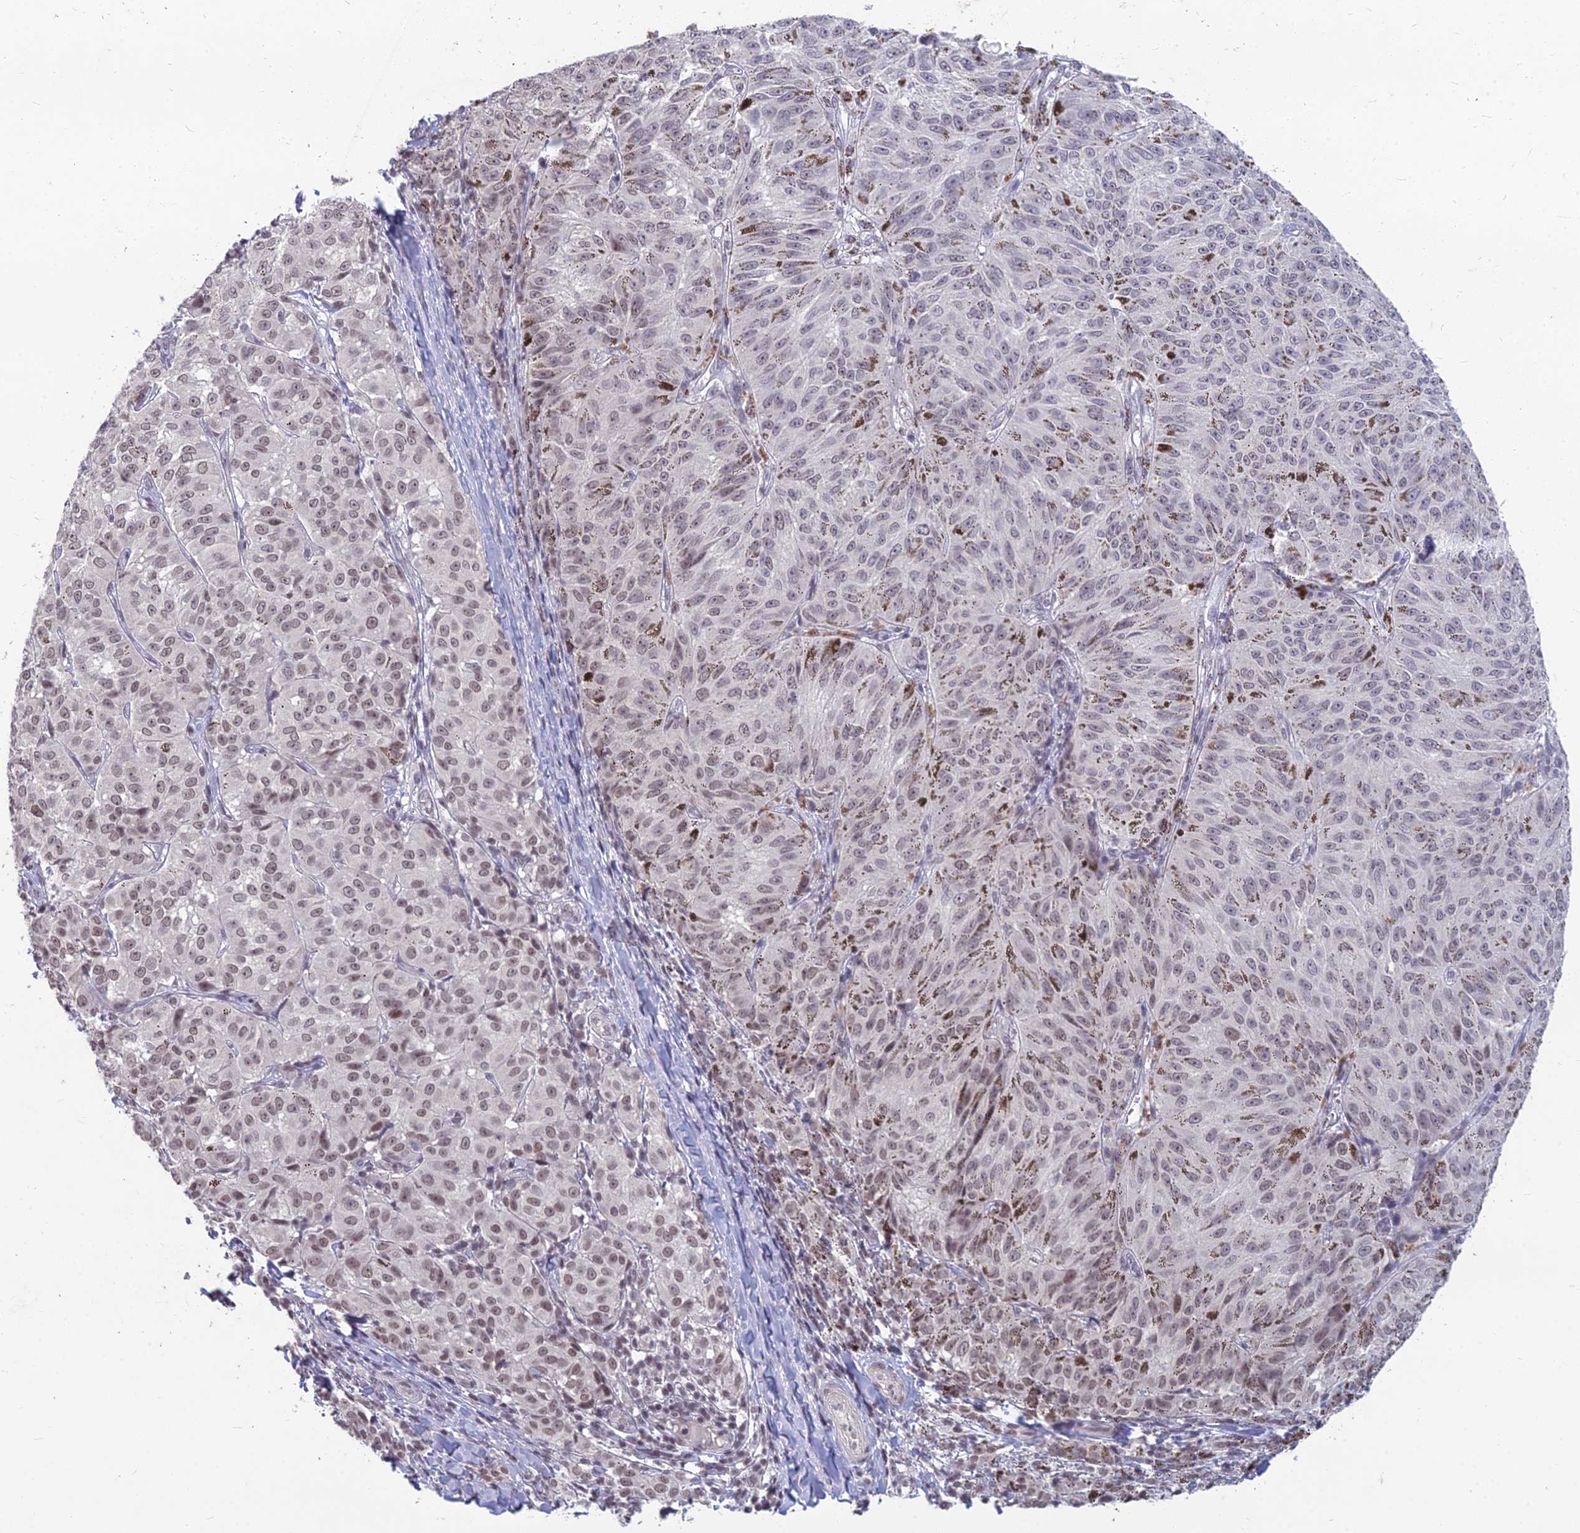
{"staining": {"intensity": "moderate", "quantity": "25%-75%", "location": "nuclear"}, "tissue": "melanoma", "cell_type": "Tumor cells", "image_type": "cancer", "snomed": [{"axis": "morphology", "description": "Malignant melanoma, NOS"}, {"axis": "topography", "description": "Skin"}], "caption": "This is a histology image of IHC staining of malignant melanoma, which shows moderate positivity in the nuclear of tumor cells.", "gene": "KAT7", "patient": {"sex": "female", "age": 72}}